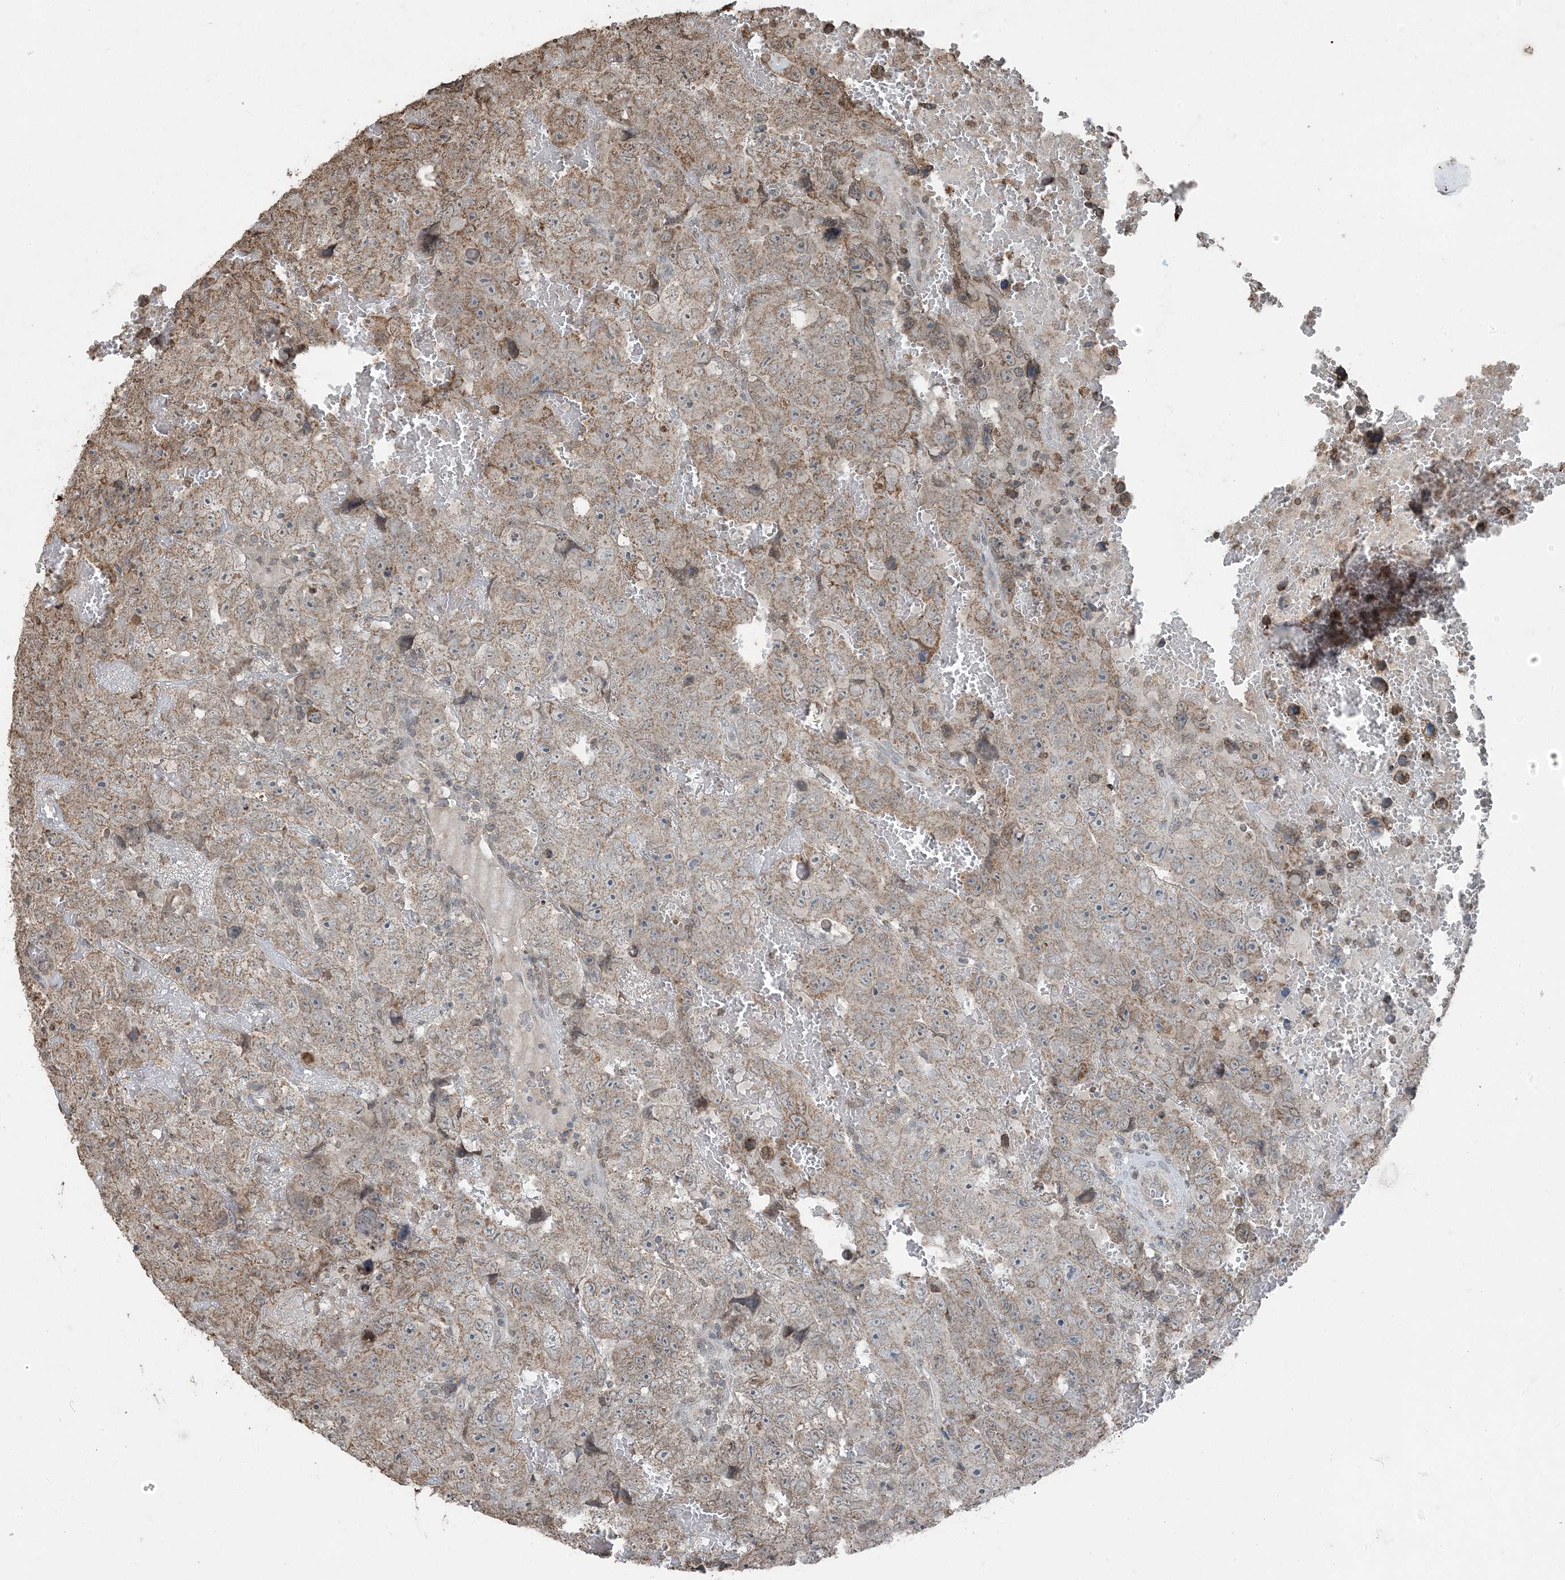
{"staining": {"intensity": "moderate", "quantity": ">75%", "location": "cytoplasmic/membranous"}, "tissue": "testis cancer", "cell_type": "Tumor cells", "image_type": "cancer", "snomed": [{"axis": "morphology", "description": "Carcinoma, Embryonal, NOS"}, {"axis": "topography", "description": "Testis"}], "caption": "Immunohistochemical staining of human testis cancer (embryonal carcinoma) reveals medium levels of moderate cytoplasmic/membranous positivity in approximately >75% of tumor cells. The protein is stained brown, and the nuclei are stained in blue (DAB IHC with brightfield microscopy, high magnification).", "gene": "GNL1", "patient": {"sex": "male", "age": 45}}